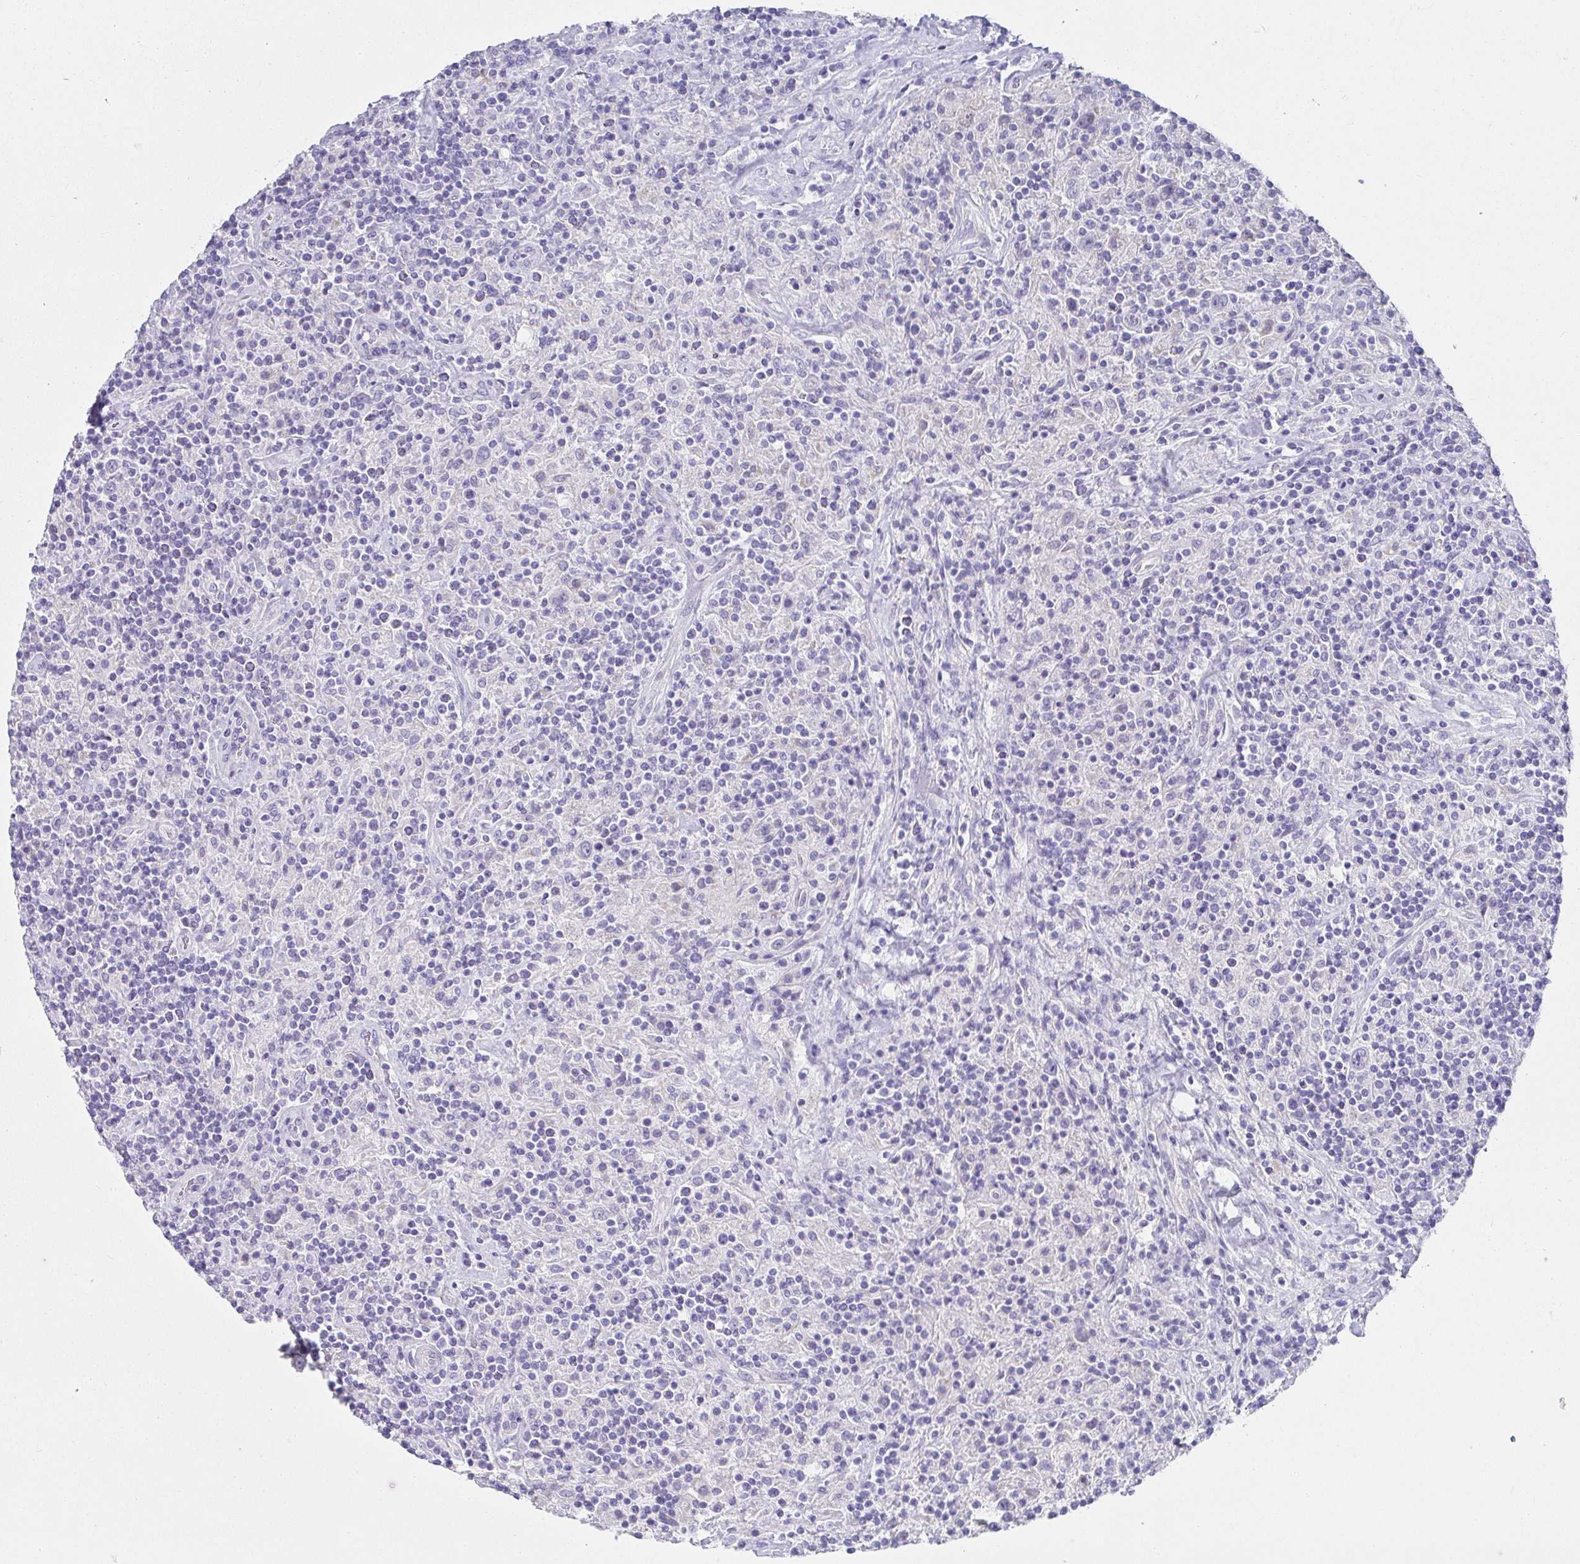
{"staining": {"intensity": "negative", "quantity": "none", "location": "none"}, "tissue": "lymphoma", "cell_type": "Tumor cells", "image_type": "cancer", "snomed": [{"axis": "morphology", "description": "Hodgkin's disease, NOS"}, {"axis": "topography", "description": "Lymph node"}], "caption": "High magnification brightfield microscopy of lymphoma stained with DAB (brown) and counterstained with hematoxylin (blue): tumor cells show no significant expression.", "gene": "VGLL1", "patient": {"sex": "male", "age": 70}}